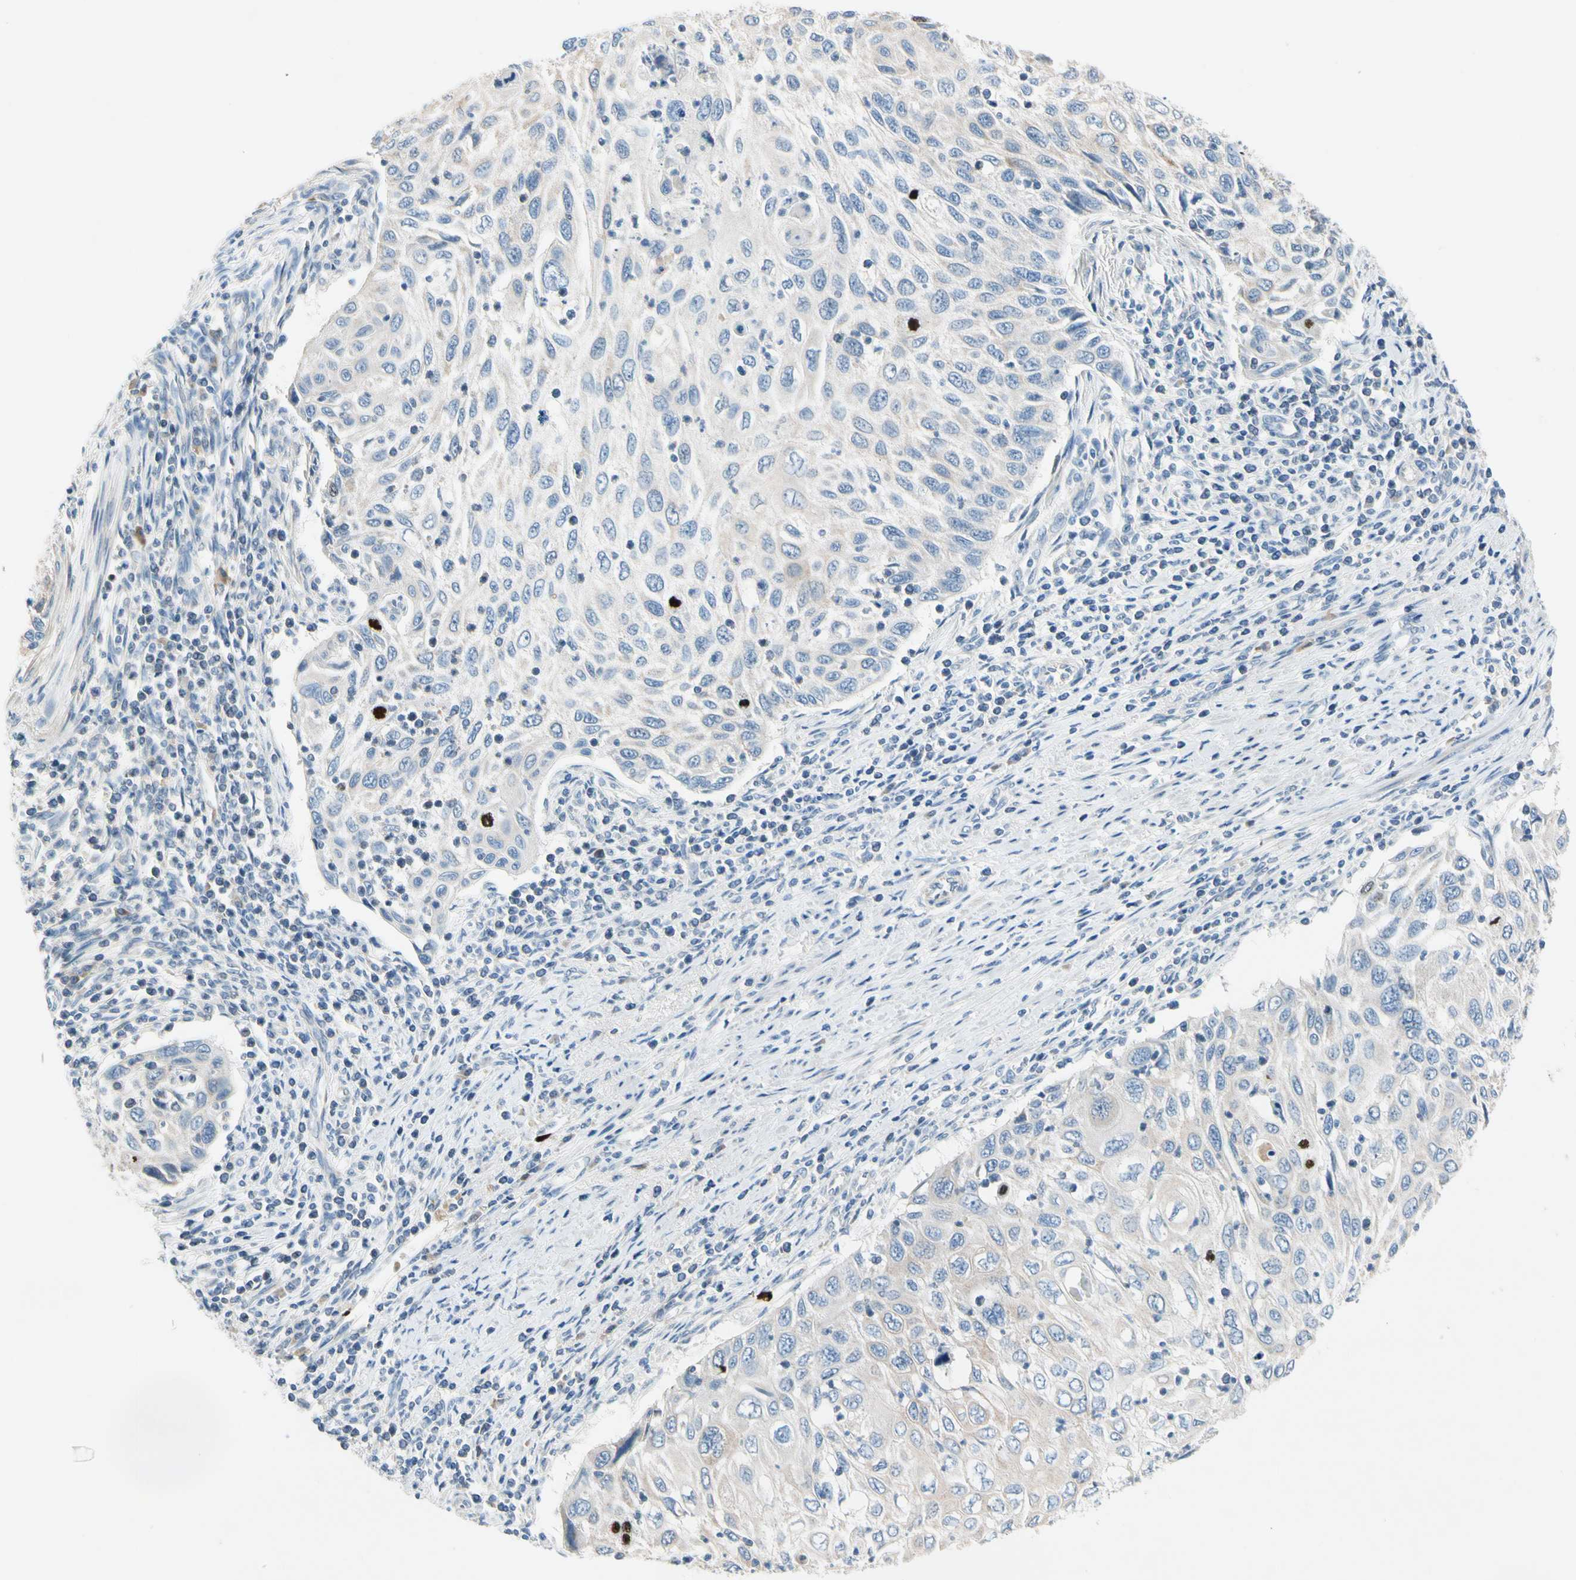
{"staining": {"intensity": "weak", "quantity": "<25%", "location": "cytoplasmic/membranous"}, "tissue": "cervical cancer", "cell_type": "Tumor cells", "image_type": "cancer", "snomed": [{"axis": "morphology", "description": "Squamous cell carcinoma, NOS"}, {"axis": "topography", "description": "Cervix"}], "caption": "Immunohistochemistry (IHC) of human squamous cell carcinoma (cervical) demonstrates no expression in tumor cells. (Stains: DAB immunohistochemistry with hematoxylin counter stain, Microscopy: brightfield microscopy at high magnification).", "gene": "CKAP2", "patient": {"sex": "female", "age": 70}}